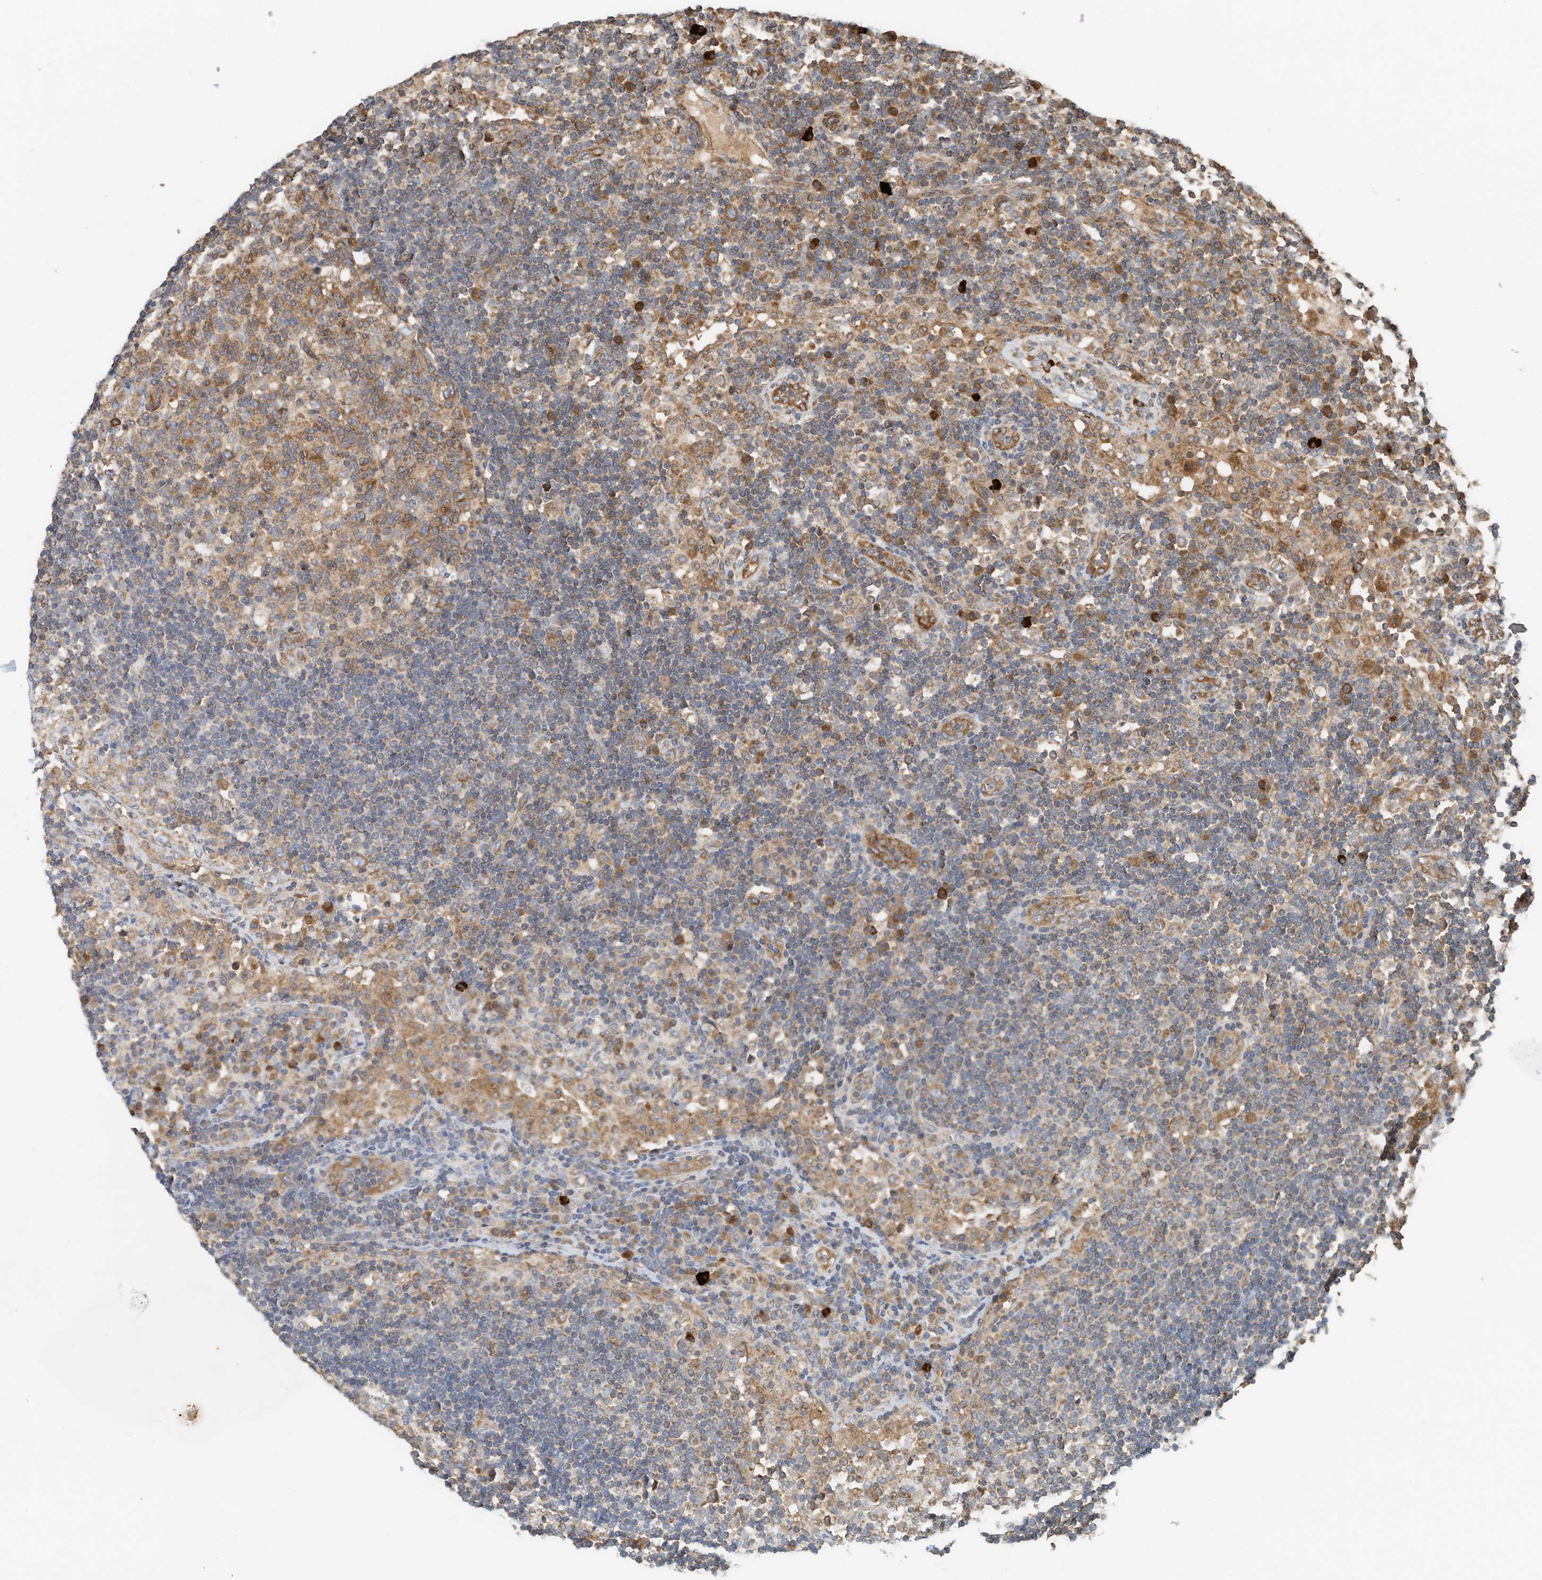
{"staining": {"intensity": "moderate", "quantity": ">75%", "location": "cytoplasmic/membranous"}, "tissue": "lymph node", "cell_type": "Germinal center cells", "image_type": "normal", "snomed": [{"axis": "morphology", "description": "Normal tissue, NOS"}, {"axis": "topography", "description": "Lymph node"}], "caption": "Immunohistochemistry (DAB) staining of normal human lymph node demonstrates moderate cytoplasmic/membranous protein positivity in about >75% of germinal center cells.", "gene": "CPAMD8", "patient": {"sex": "female", "age": 53}}